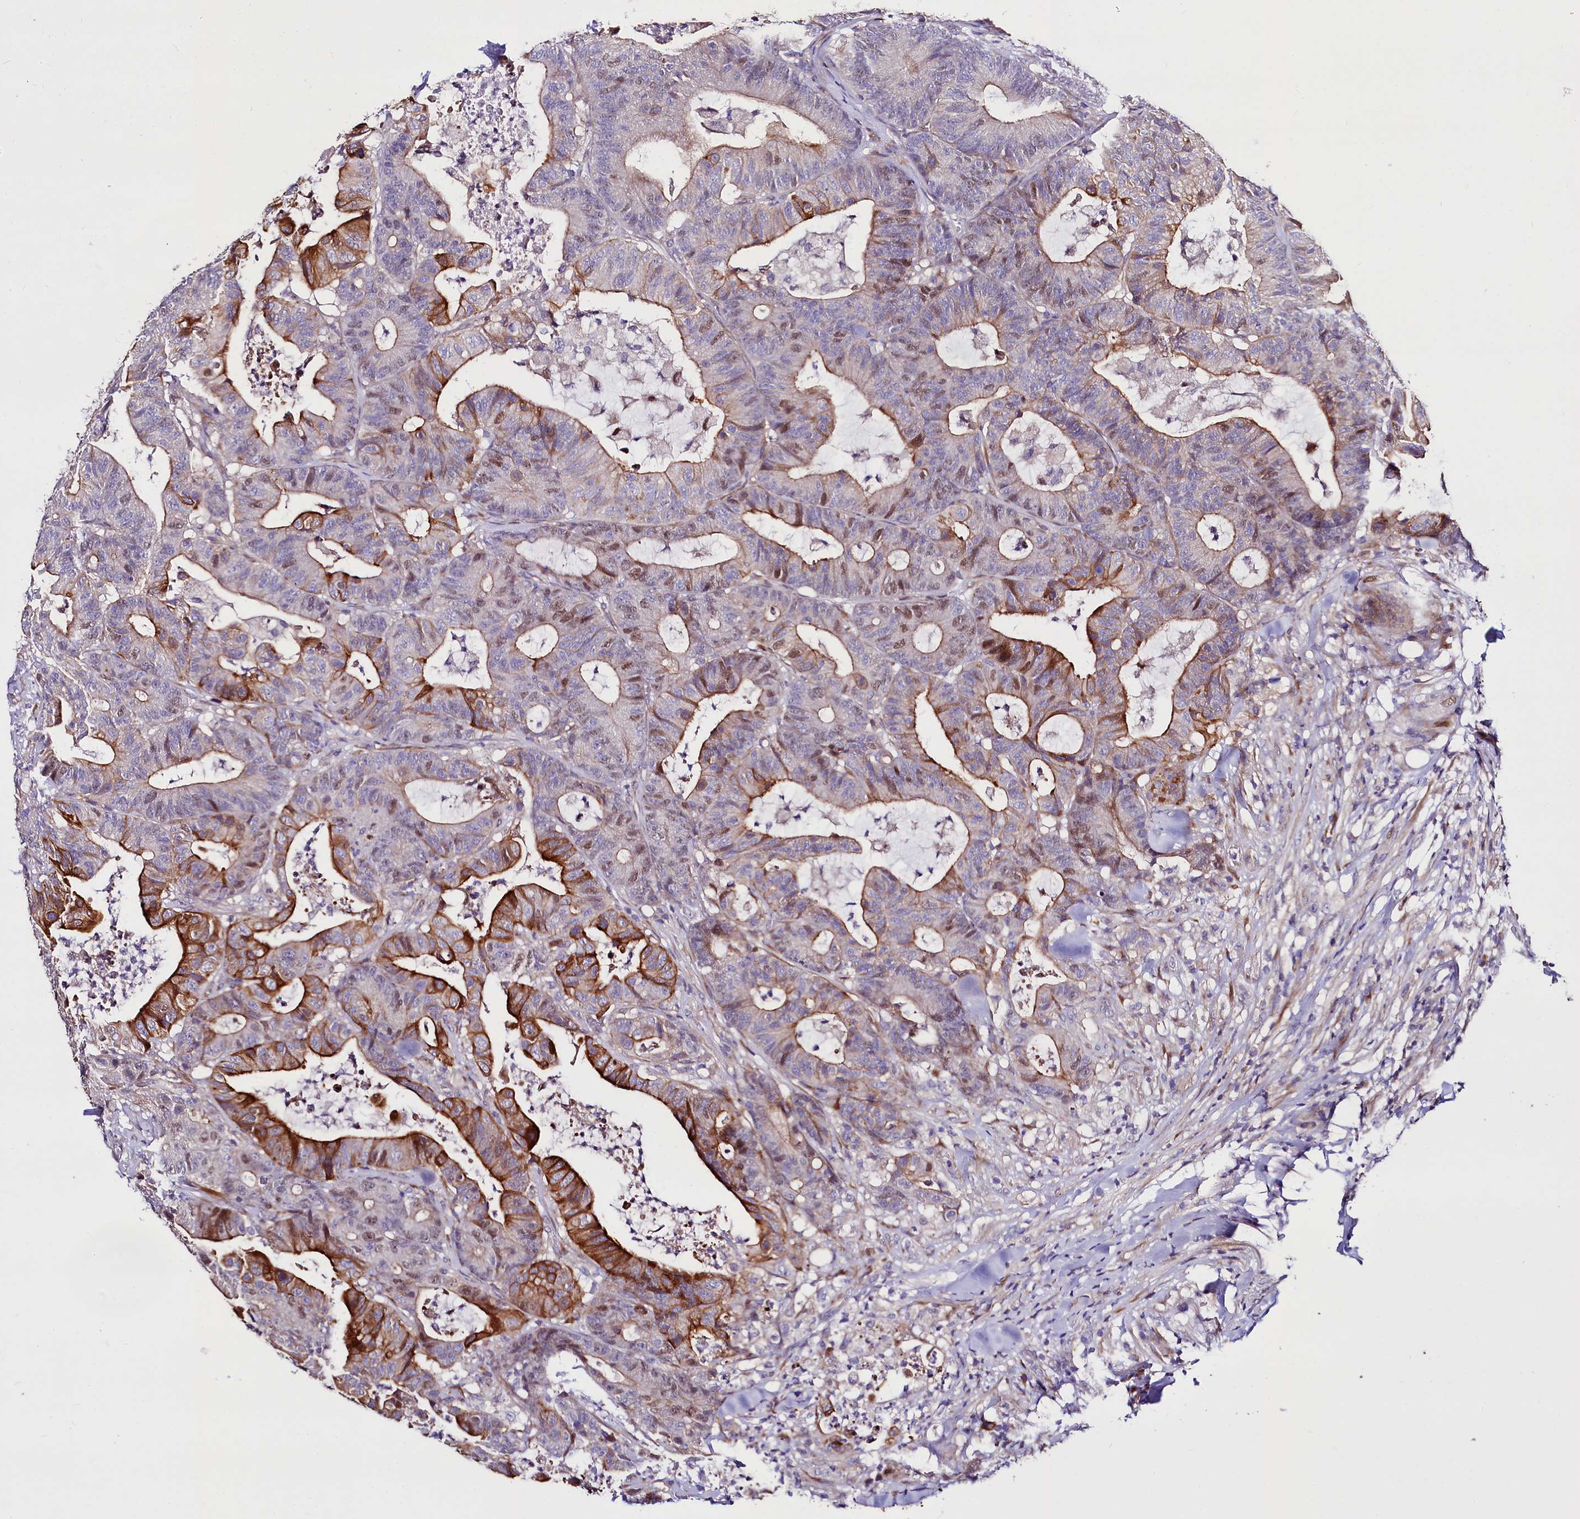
{"staining": {"intensity": "strong", "quantity": "25%-75%", "location": "cytoplasmic/membranous,nuclear"}, "tissue": "colorectal cancer", "cell_type": "Tumor cells", "image_type": "cancer", "snomed": [{"axis": "morphology", "description": "Adenocarcinoma, NOS"}, {"axis": "topography", "description": "Colon"}], "caption": "Immunohistochemical staining of adenocarcinoma (colorectal) demonstrates strong cytoplasmic/membranous and nuclear protein staining in about 25%-75% of tumor cells.", "gene": "WNT8A", "patient": {"sex": "female", "age": 84}}